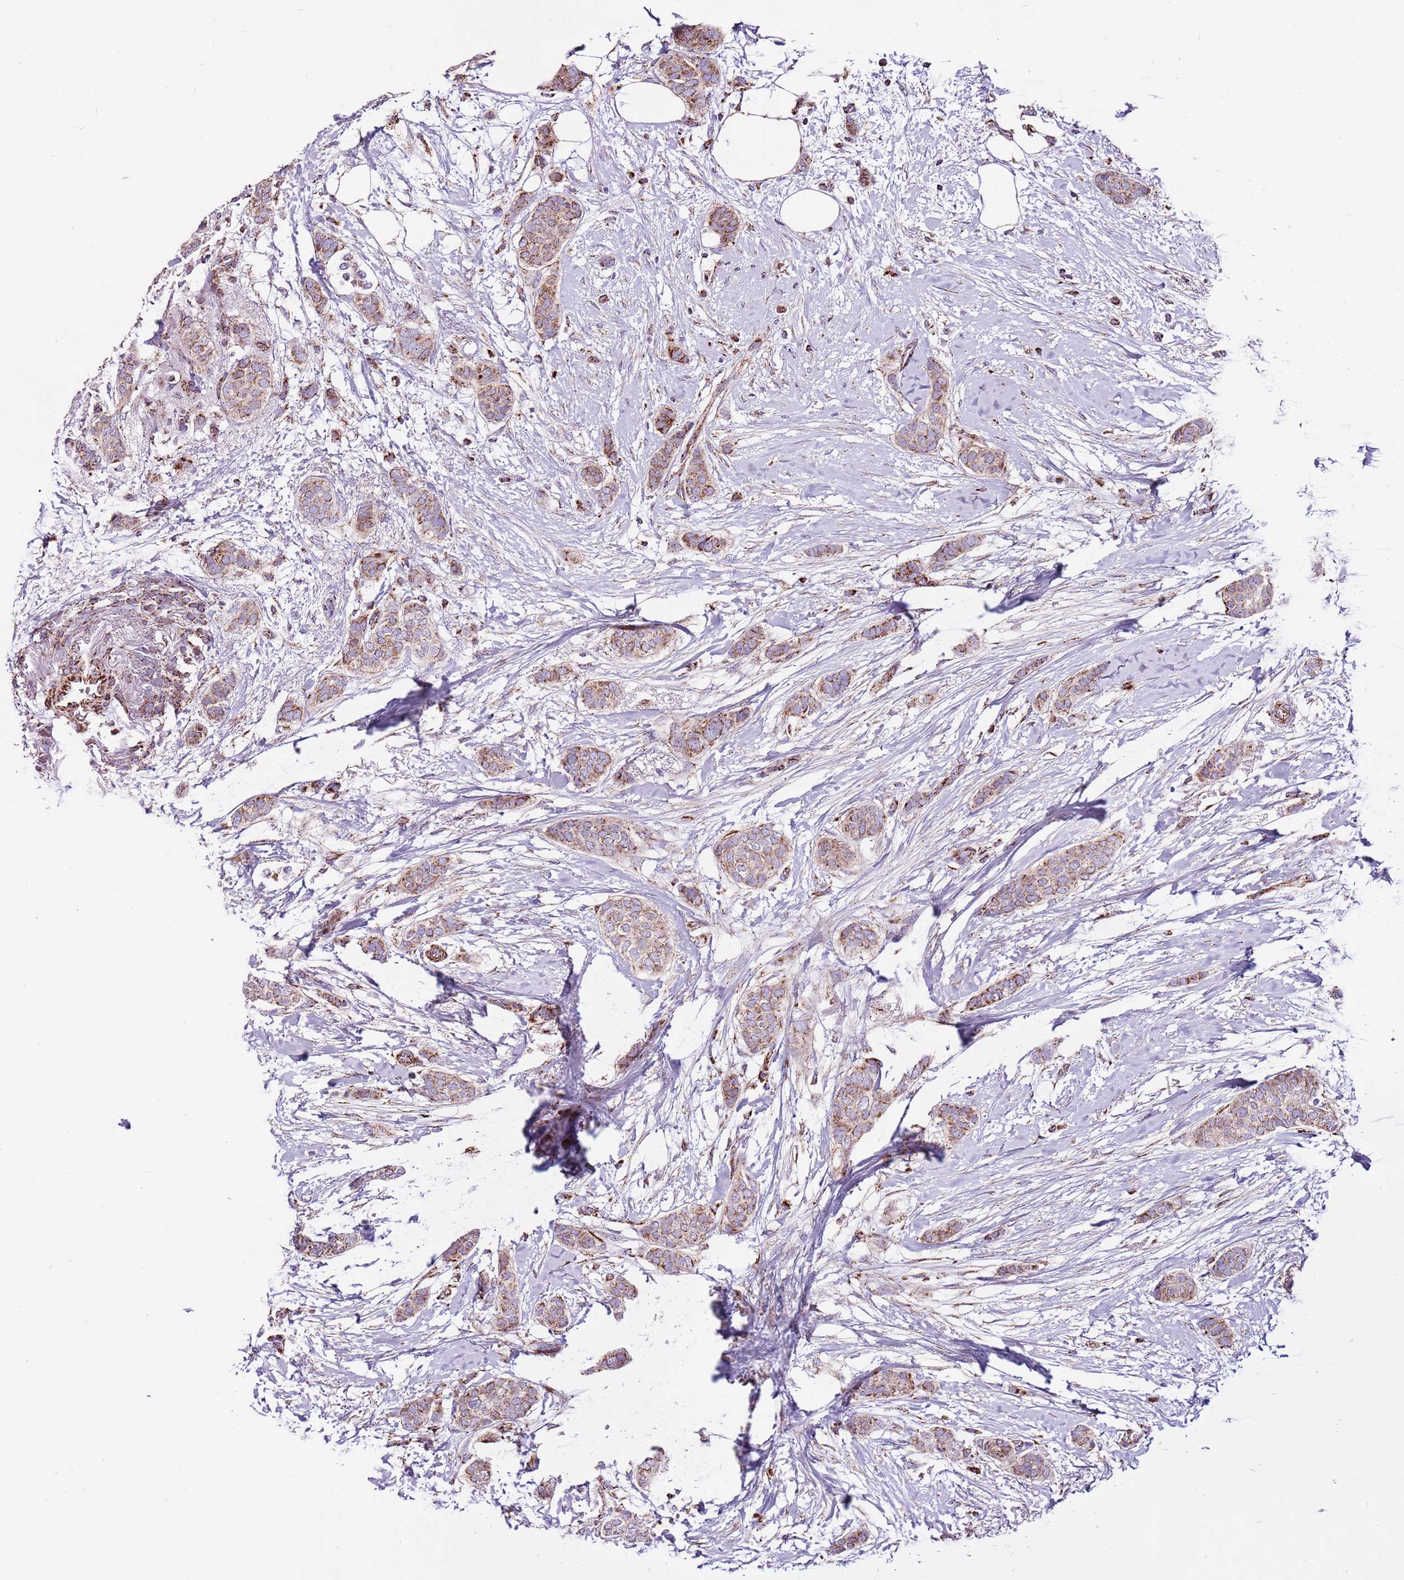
{"staining": {"intensity": "moderate", "quantity": ">75%", "location": "cytoplasmic/membranous"}, "tissue": "breast cancer", "cell_type": "Tumor cells", "image_type": "cancer", "snomed": [{"axis": "morphology", "description": "Duct carcinoma"}, {"axis": "topography", "description": "Breast"}], "caption": "Human breast invasive ductal carcinoma stained with a protein marker displays moderate staining in tumor cells.", "gene": "HECTD4", "patient": {"sex": "female", "age": 72}}